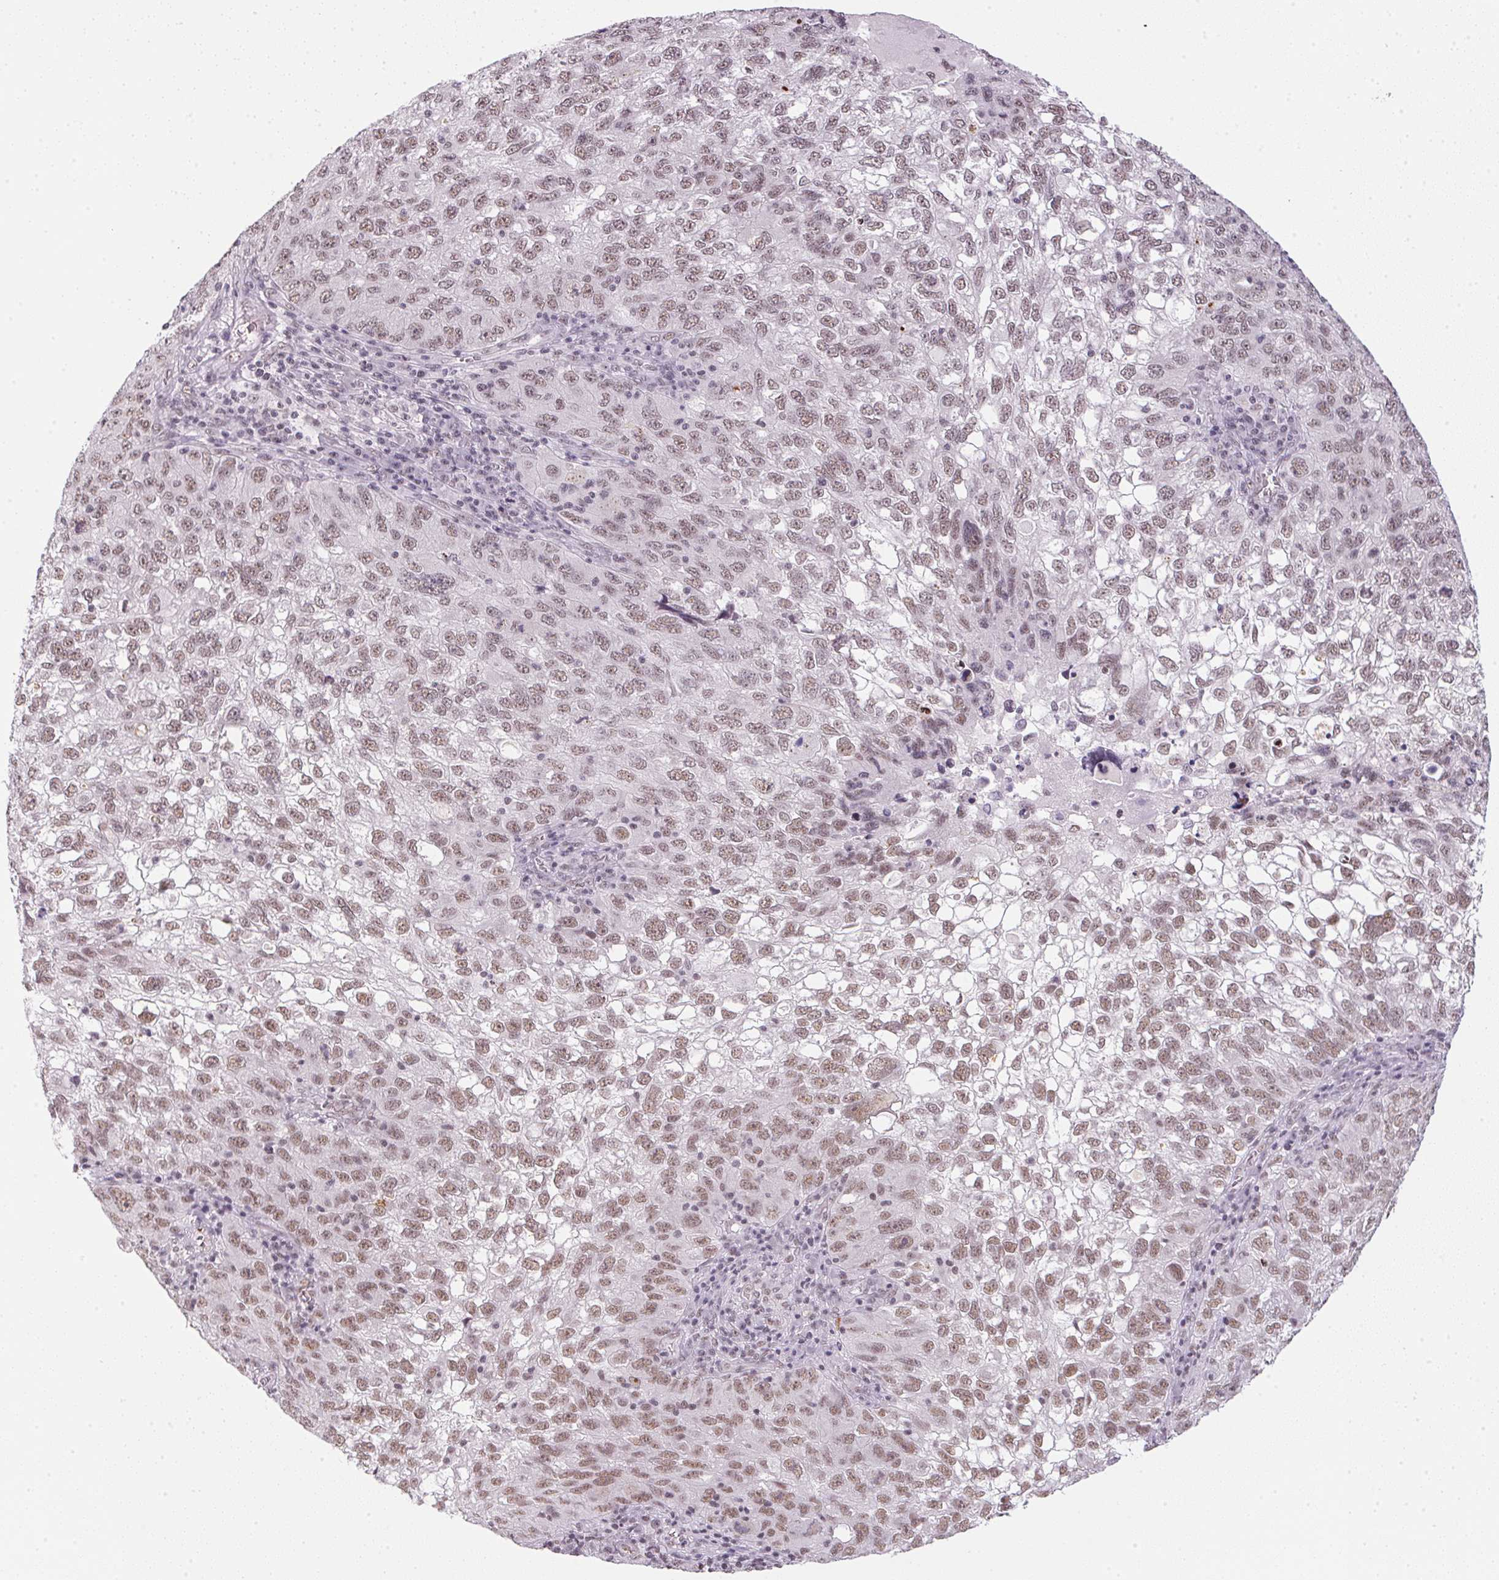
{"staining": {"intensity": "moderate", "quantity": ">75%", "location": "nuclear"}, "tissue": "cervical cancer", "cell_type": "Tumor cells", "image_type": "cancer", "snomed": [{"axis": "morphology", "description": "Squamous cell carcinoma, NOS"}, {"axis": "topography", "description": "Cervix"}], "caption": "The immunohistochemical stain highlights moderate nuclear staining in tumor cells of cervical squamous cell carcinoma tissue. (DAB IHC with brightfield microscopy, high magnification).", "gene": "SRSF7", "patient": {"sex": "female", "age": 55}}